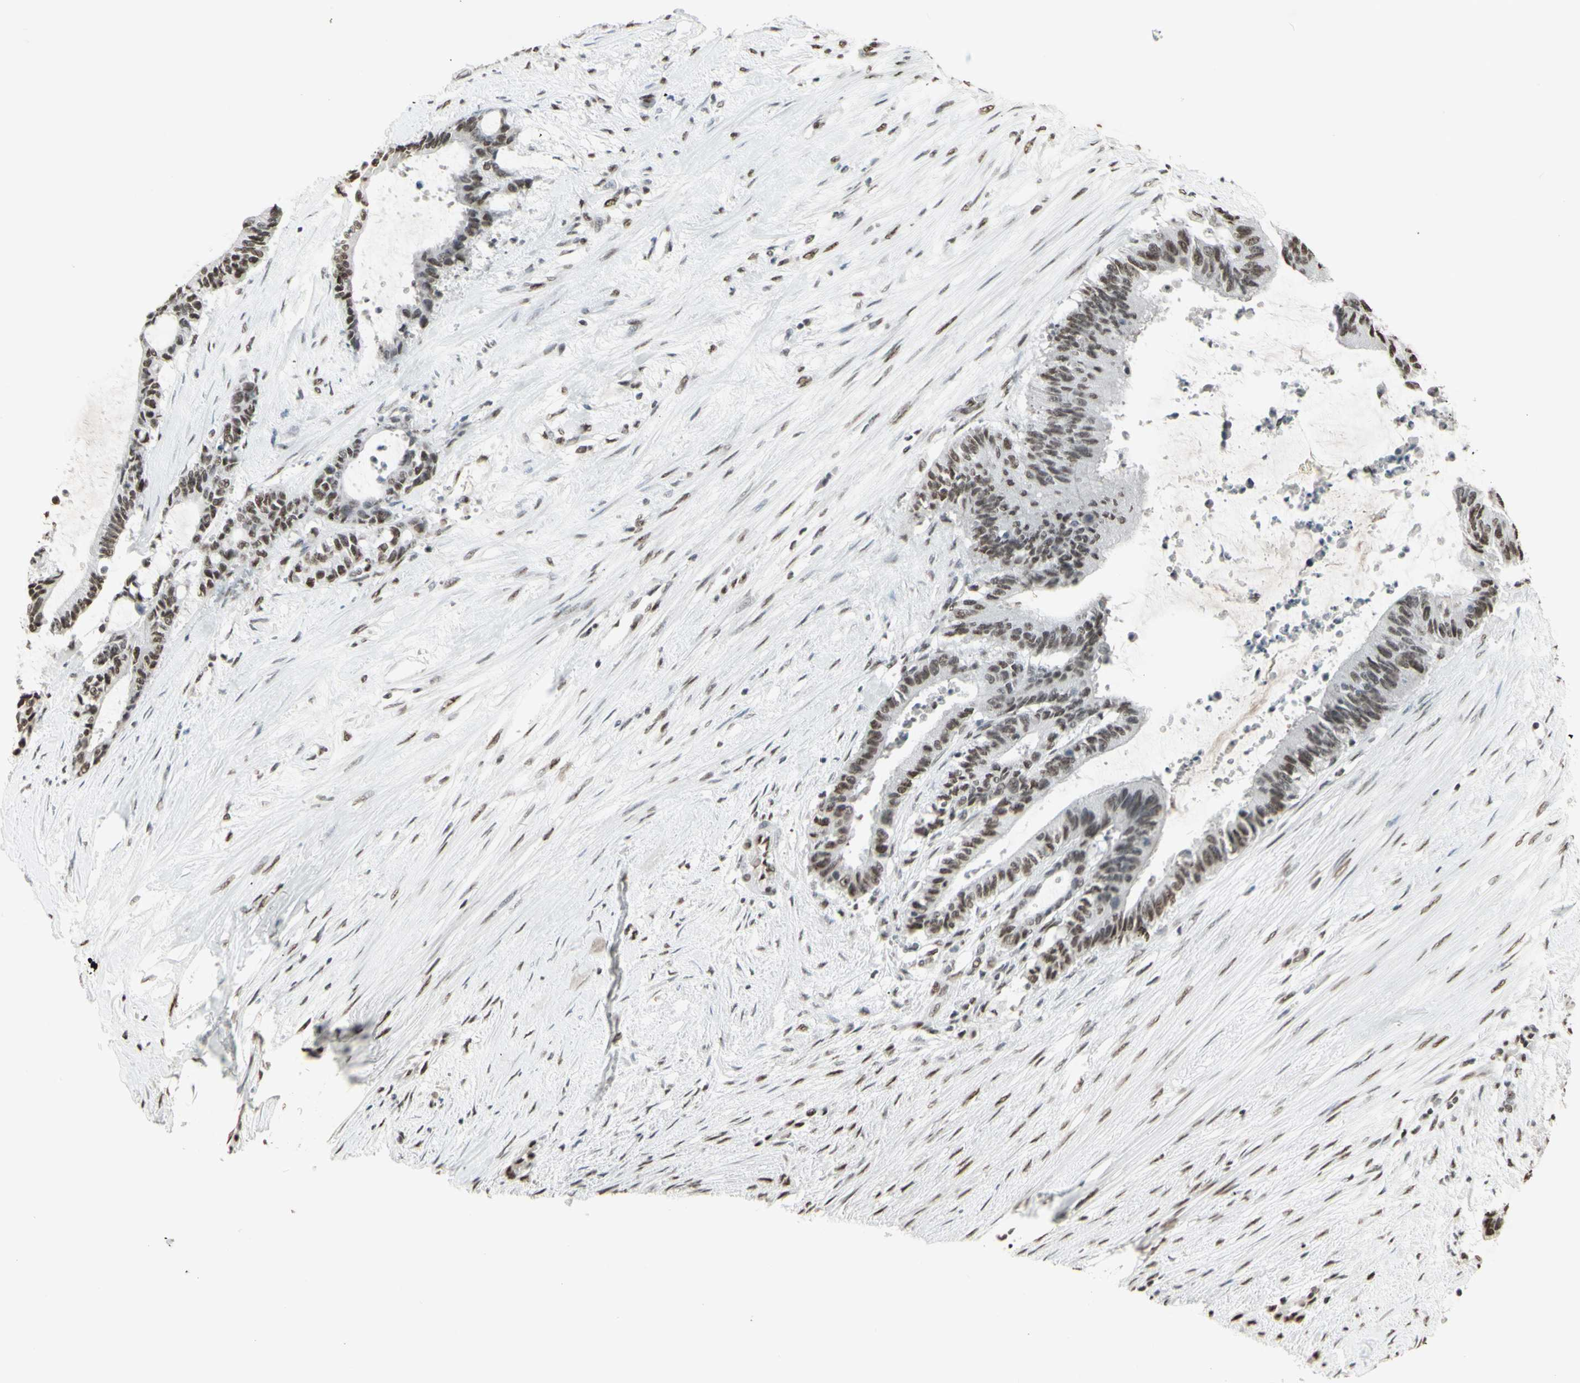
{"staining": {"intensity": "moderate", "quantity": ">75%", "location": "nuclear"}, "tissue": "liver cancer", "cell_type": "Tumor cells", "image_type": "cancer", "snomed": [{"axis": "morphology", "description": "Cholangiocarcinoma"}, {"axis": "topography", "description": "Liver"}], "caption": "This is a micrograph of immunohistochemistry (IHC) staining of liver cancer (cholangiocarcinoma), which shows moderate staining in the nuclear of tumor cells.", "gene": "TRIM28", "patient": {"sex": "female", "age": 73}}